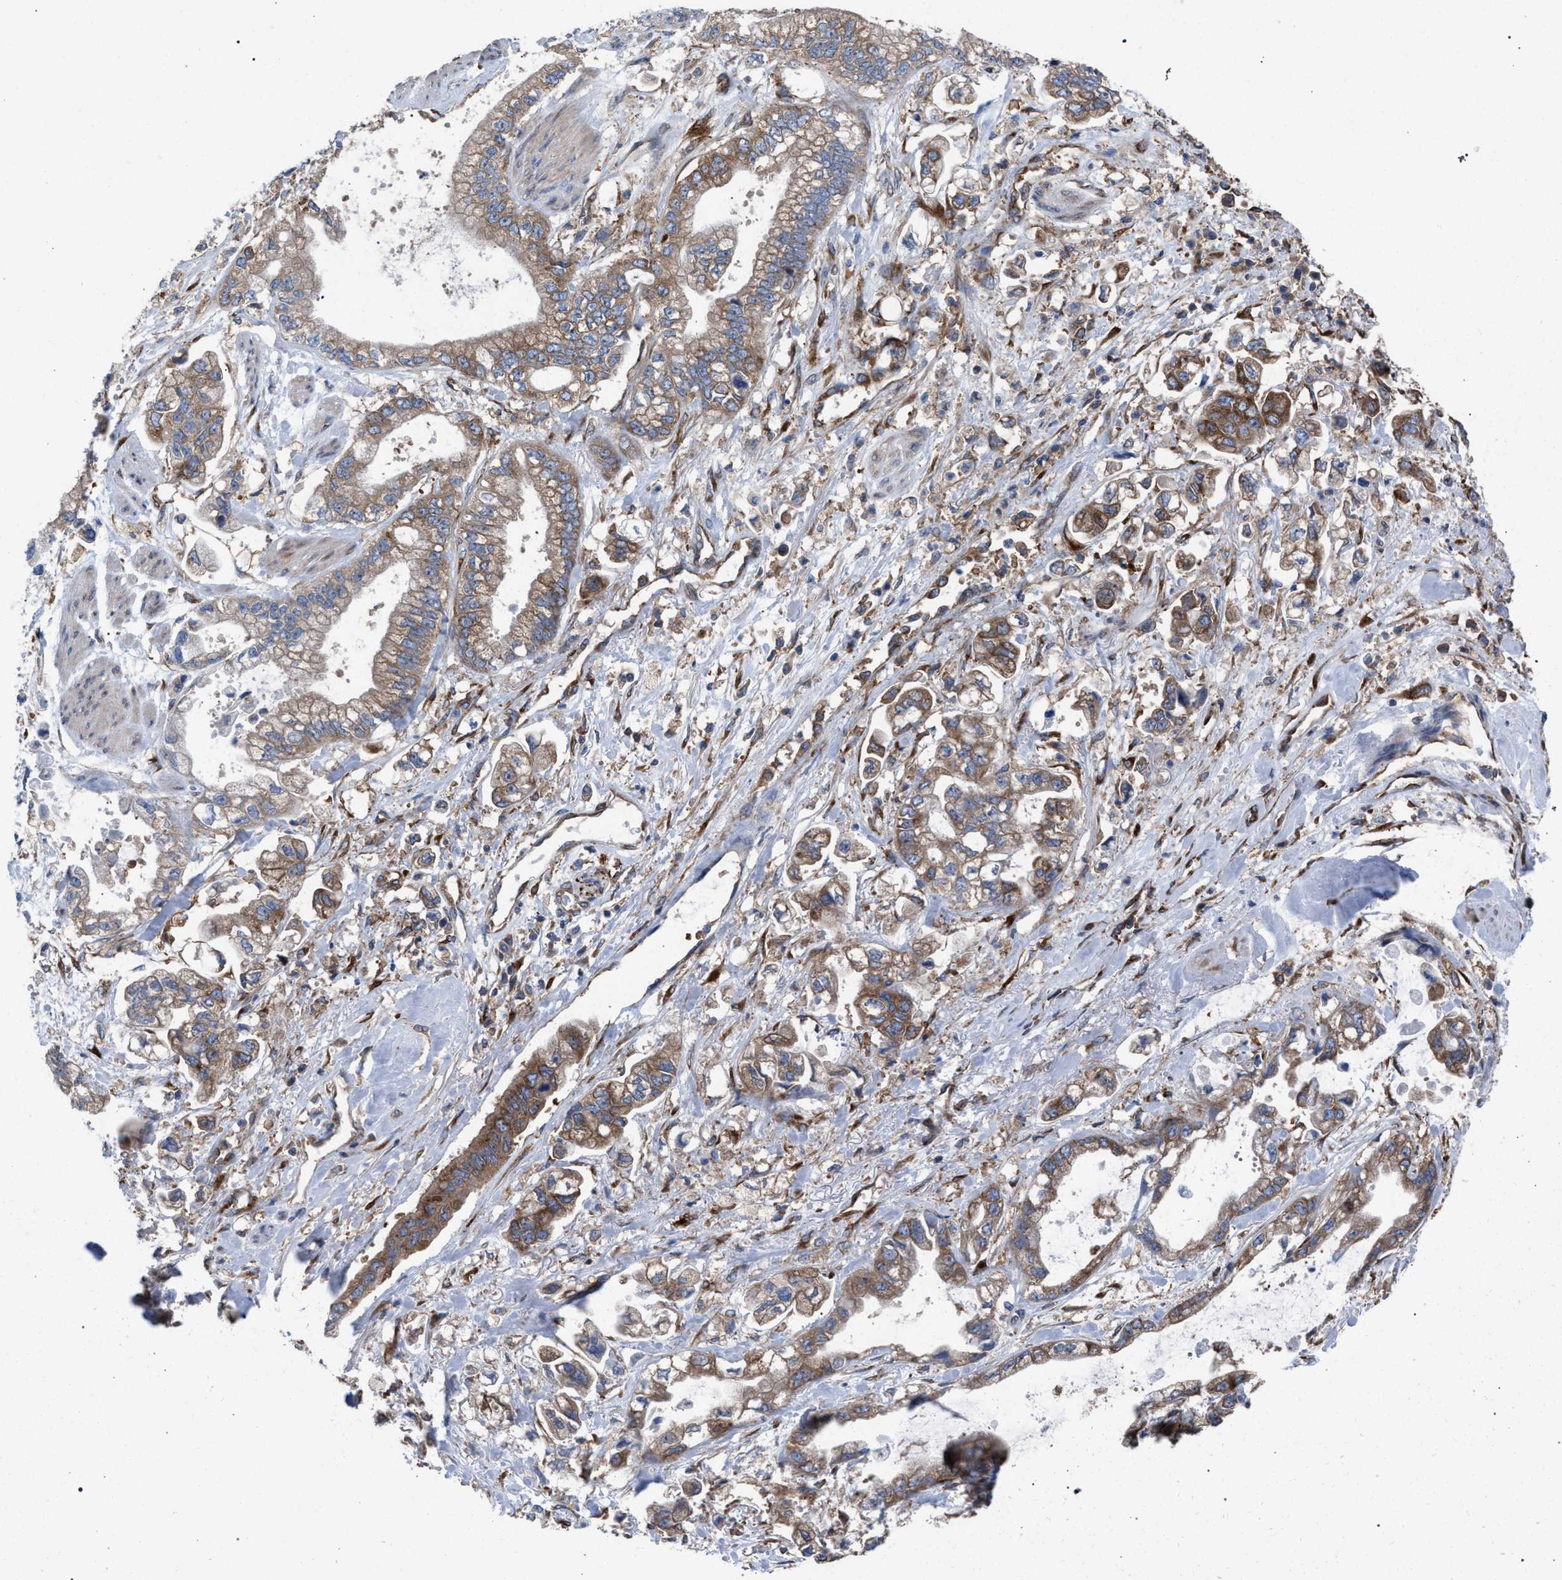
{"staining": {"intensity": "moderate", "quantity": ">75%", "location": "cytoplasmic/membranous"}, "tissue": "stomach cancer", "cell_type": "Tumor cells", "image_type": "cancer", "snomed": [{"axis": "morphology", "description": "Normal tissue, NOS"}, {"axis": "morphology", "description": "Adenocarcinoma, NOS"}, {"axis": "topography", "description": "Stomach"}], "caption": "Immunohistochemical staining of stomach cancer exhibits medium levels of moderate cytoplasmic/membranous positivity in approximately >75% of tumor cells.", "gene": "CDR2L", "patient": {"sex": "male", "age": 62}}